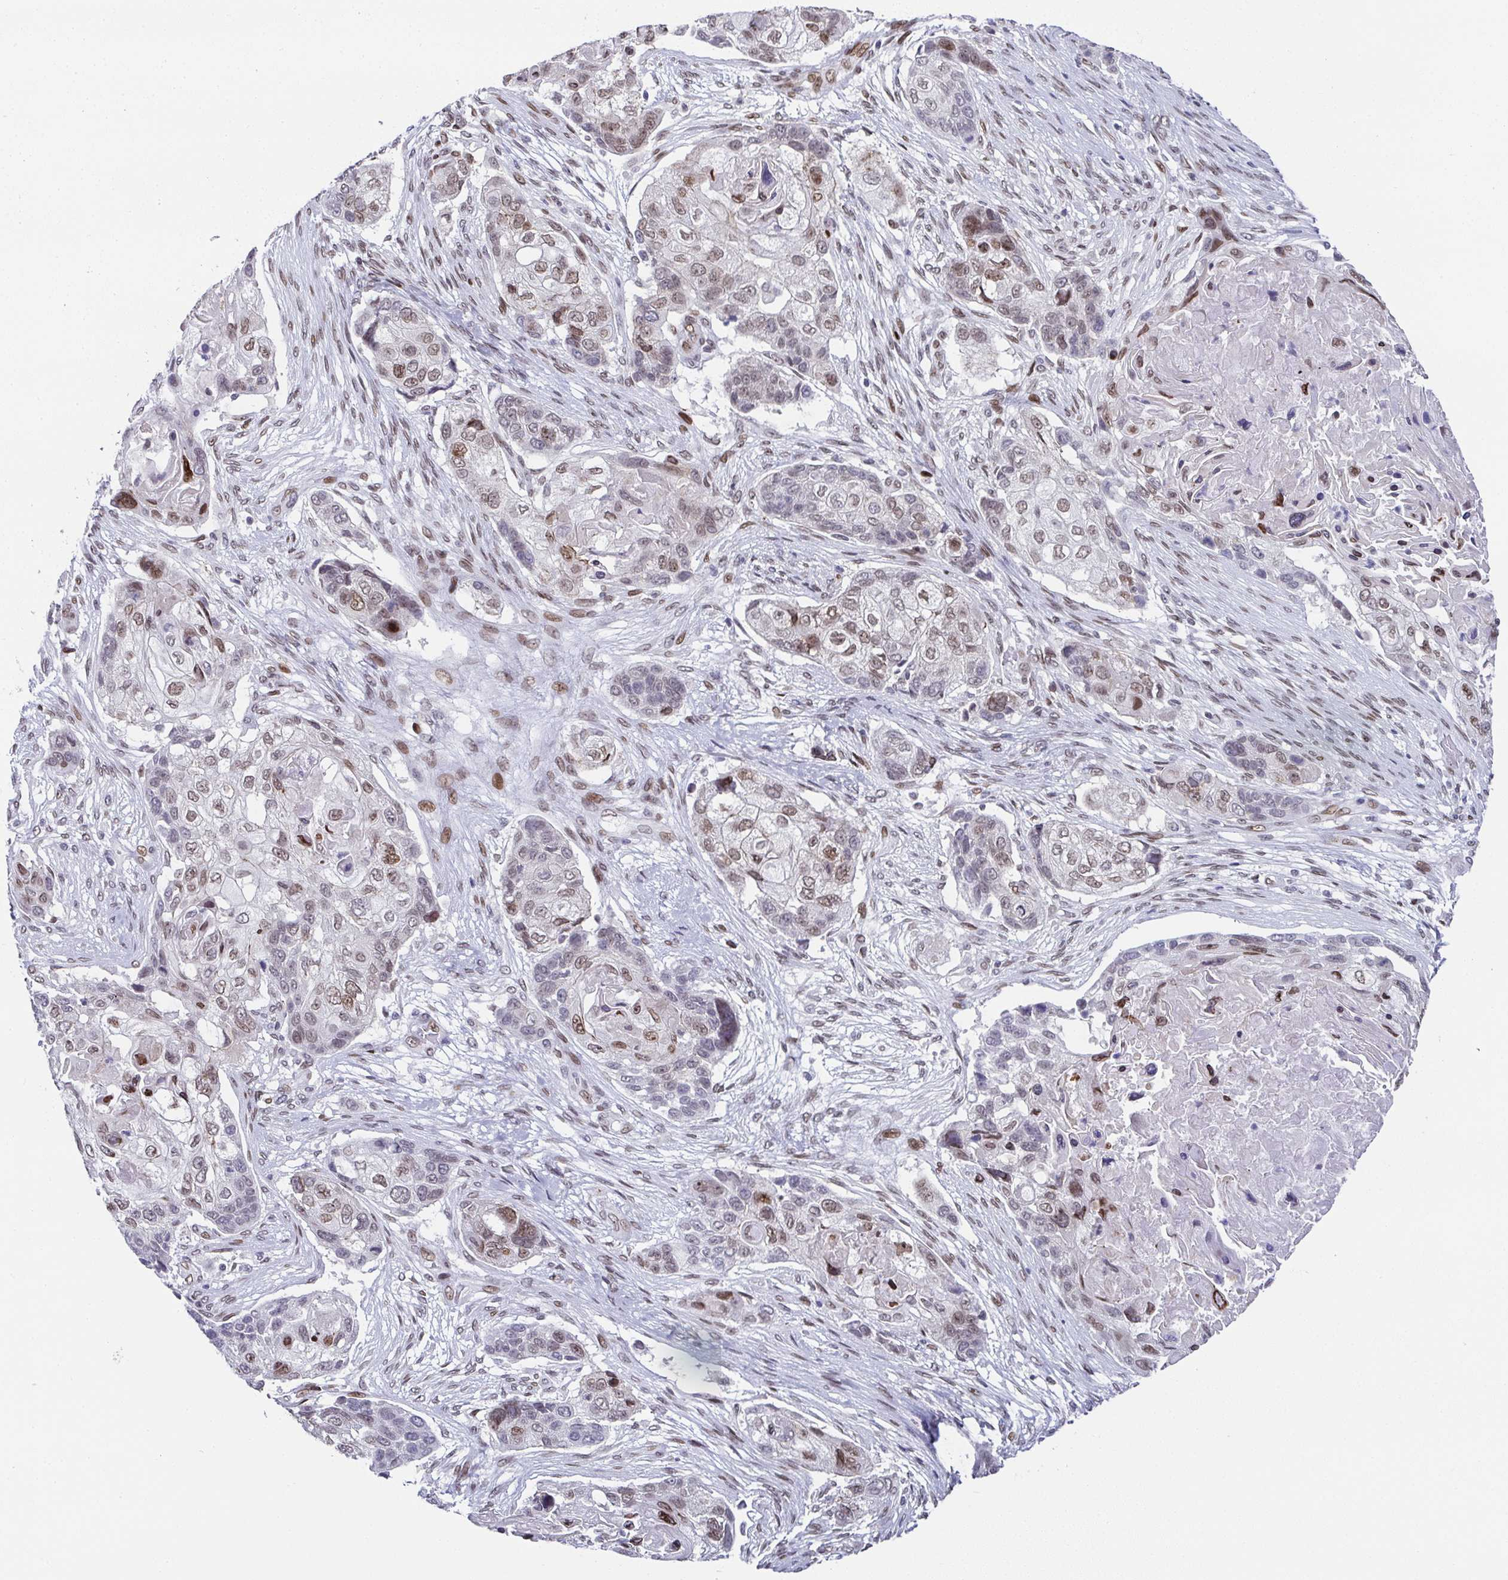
{"staining": {"intensity": "moderate", "quantity": "<25%", "location": "nuclear"}, "tissue": "lung cancer", "cell_type": "Tumor cells", "image_type": "cancer", "snomed": [{"axis": "morphology", "description": "Squamous cell carcinoma, NOS"}, {"axis": "topography", "description": "Lung"}], "caption": "Lung cancer (squamous cell carcinoma) was stained to show a protein in brown. There is low levels of moderate nuclear staining in about <25% of tumor cells.", "gene": "RB1", "patient": {"sex": "male", "age": 69}}